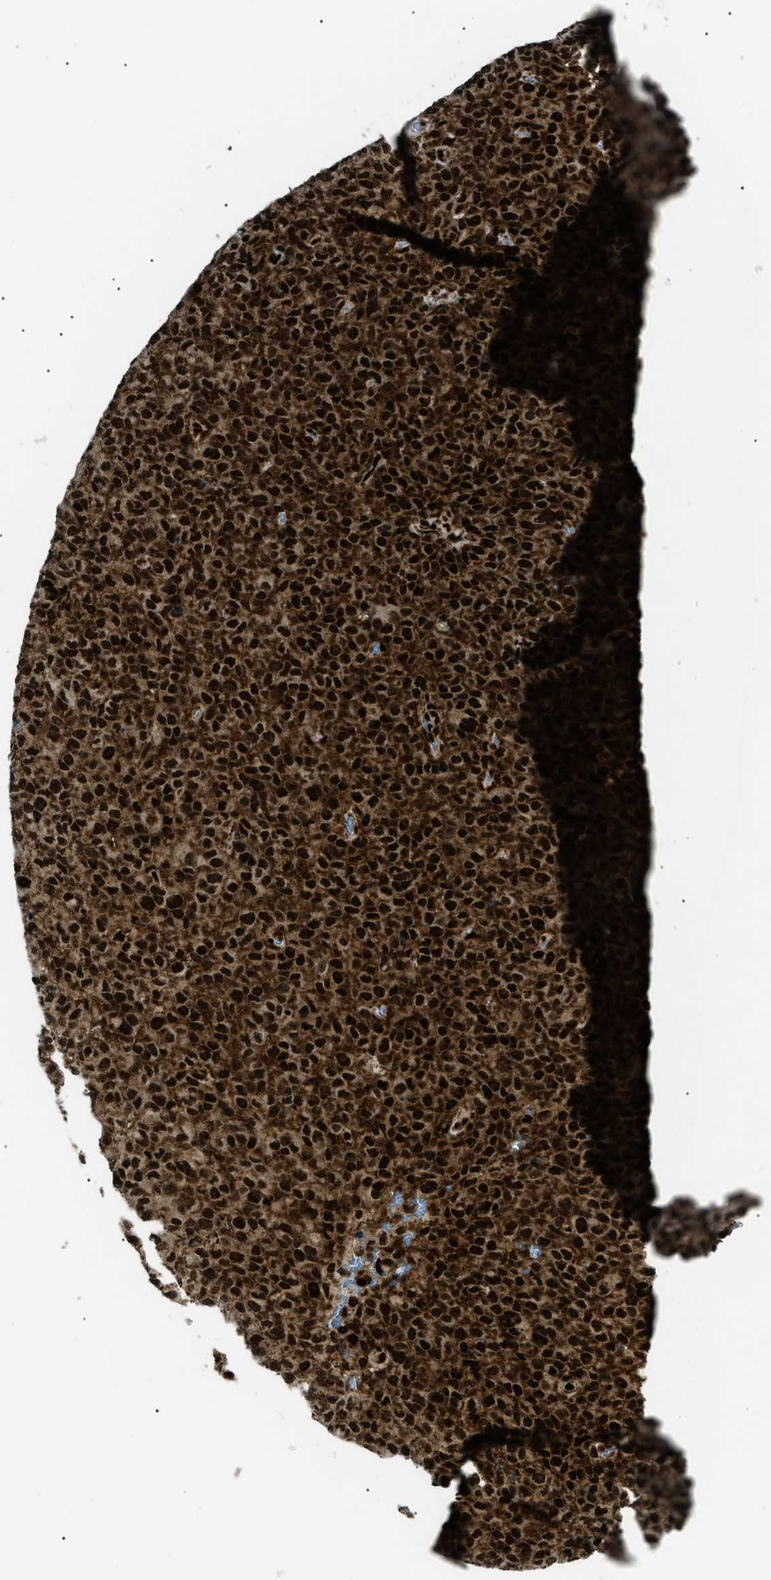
{"staining": {"intensity": "strong", "quantity": ">75%", "location": "cytoplasmic/membranous,nuclear"}, "tissue": "melanoma", "cell_type": "Tumor cells", "image_type": "cancer", "snomed": [{"axis": "morphology", "description": "Malignant melanoma, NOS"}, {"axis": "topography", "description": "Skin"}], "caption": "Protein expression analysis of human melanoma reveals strong cytoplasmic/membranous and nuclear staining in approximately >75% of tumor cells.", "gene": "HNRNPK", "patient": {"sex": "female", "age": 82}}